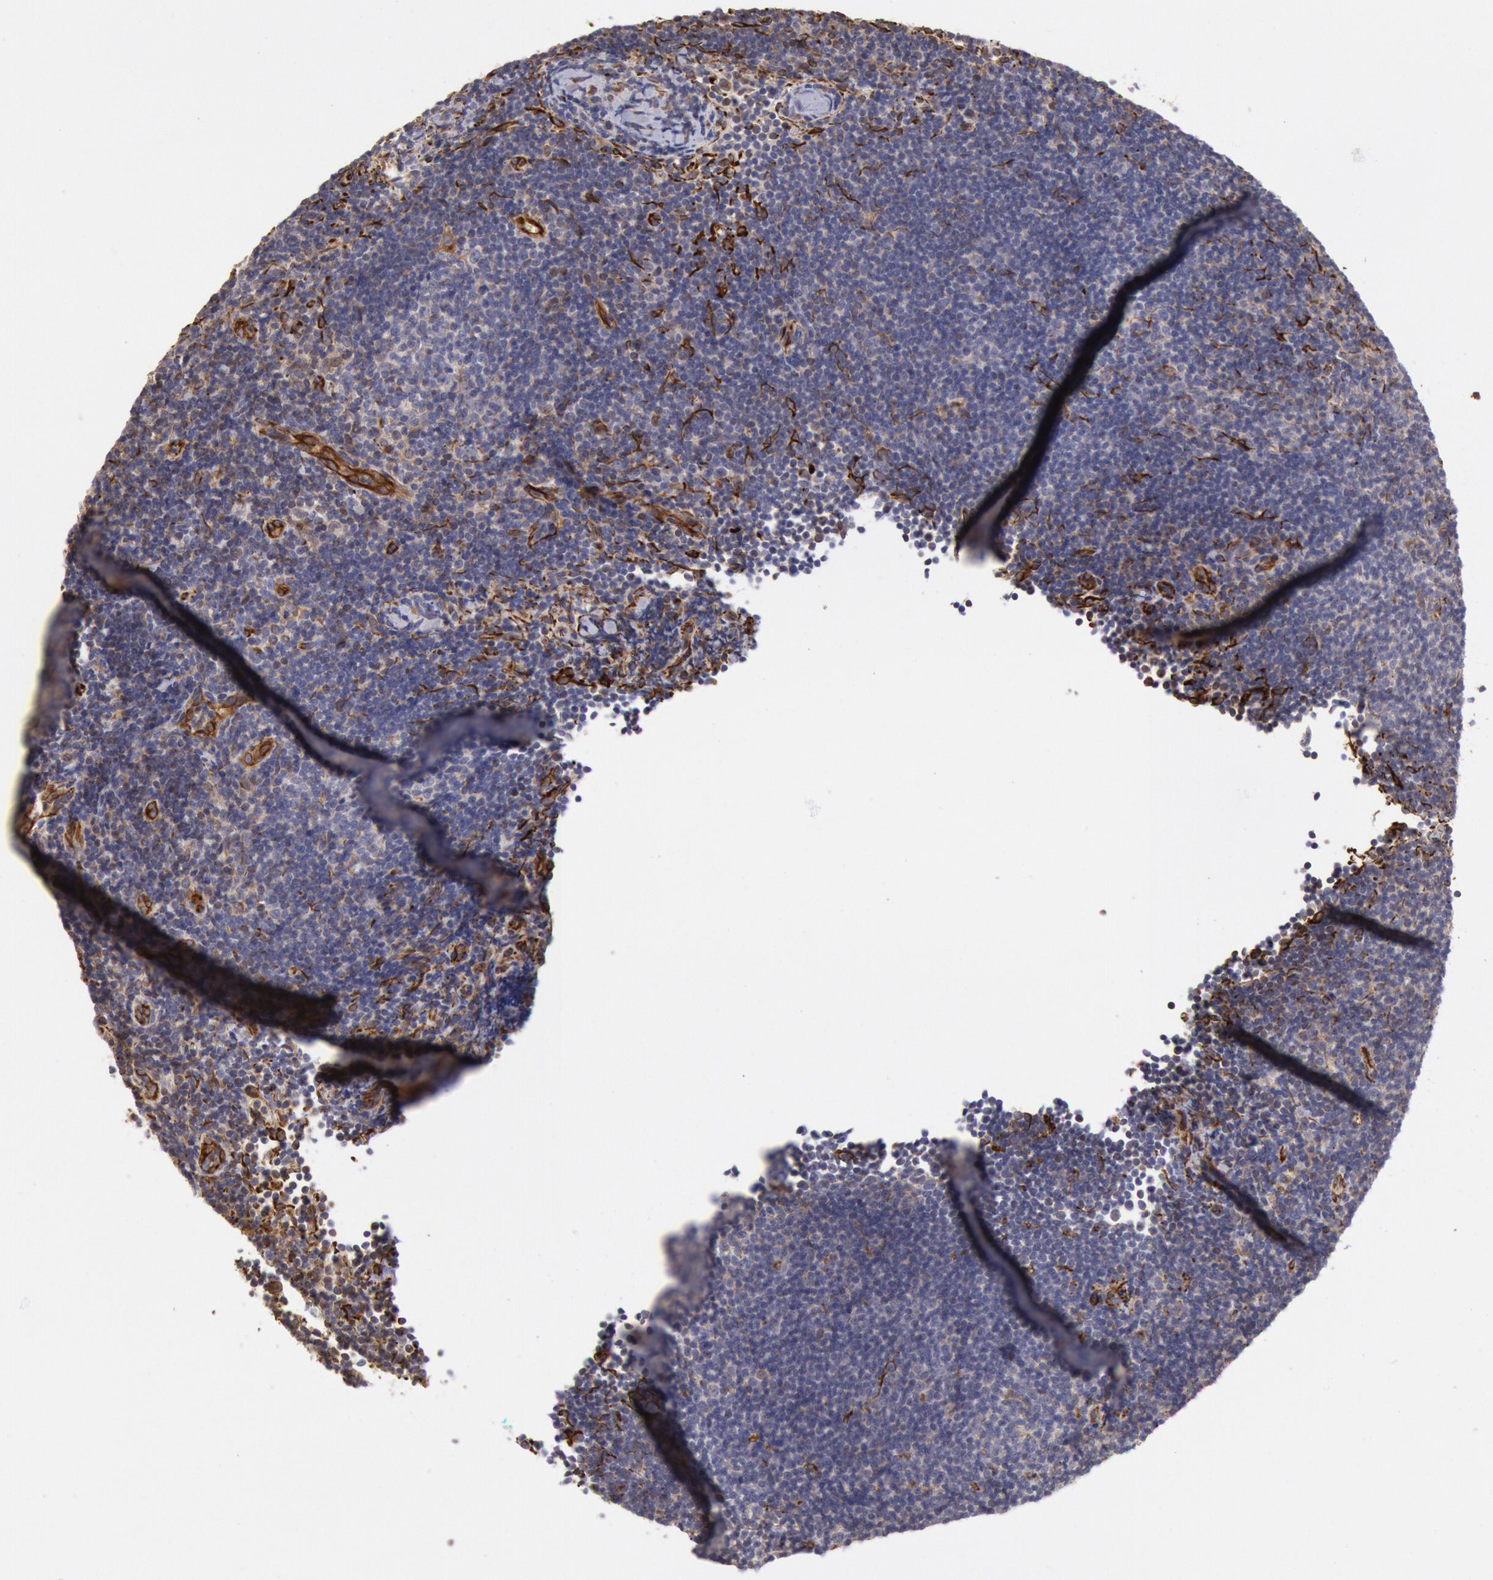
{"staining": {"intensity": "negative", "quantity": "none", "location": "none"}, "tissue": "lymphoma", "cell_type": "Tumor cells", "image_type": "cancer", "snomed": [{"axis": "morphology", "description": "Malignant lymphoma, non-Hodgkin's type, Low grade"}, {"axis": "topography", "description": "Lymph node"}], "caption": "Immunohistochemical staining of low-grade malignant lymphoma, non-Hodgkin's type exhibits no significant staining in tumor cells. (DAB (3,3'-diaminobenzidine) immunohistochemistry, high magnification).", "gene": "RNF139", "patient": {"sex": "male", "age": 49}}